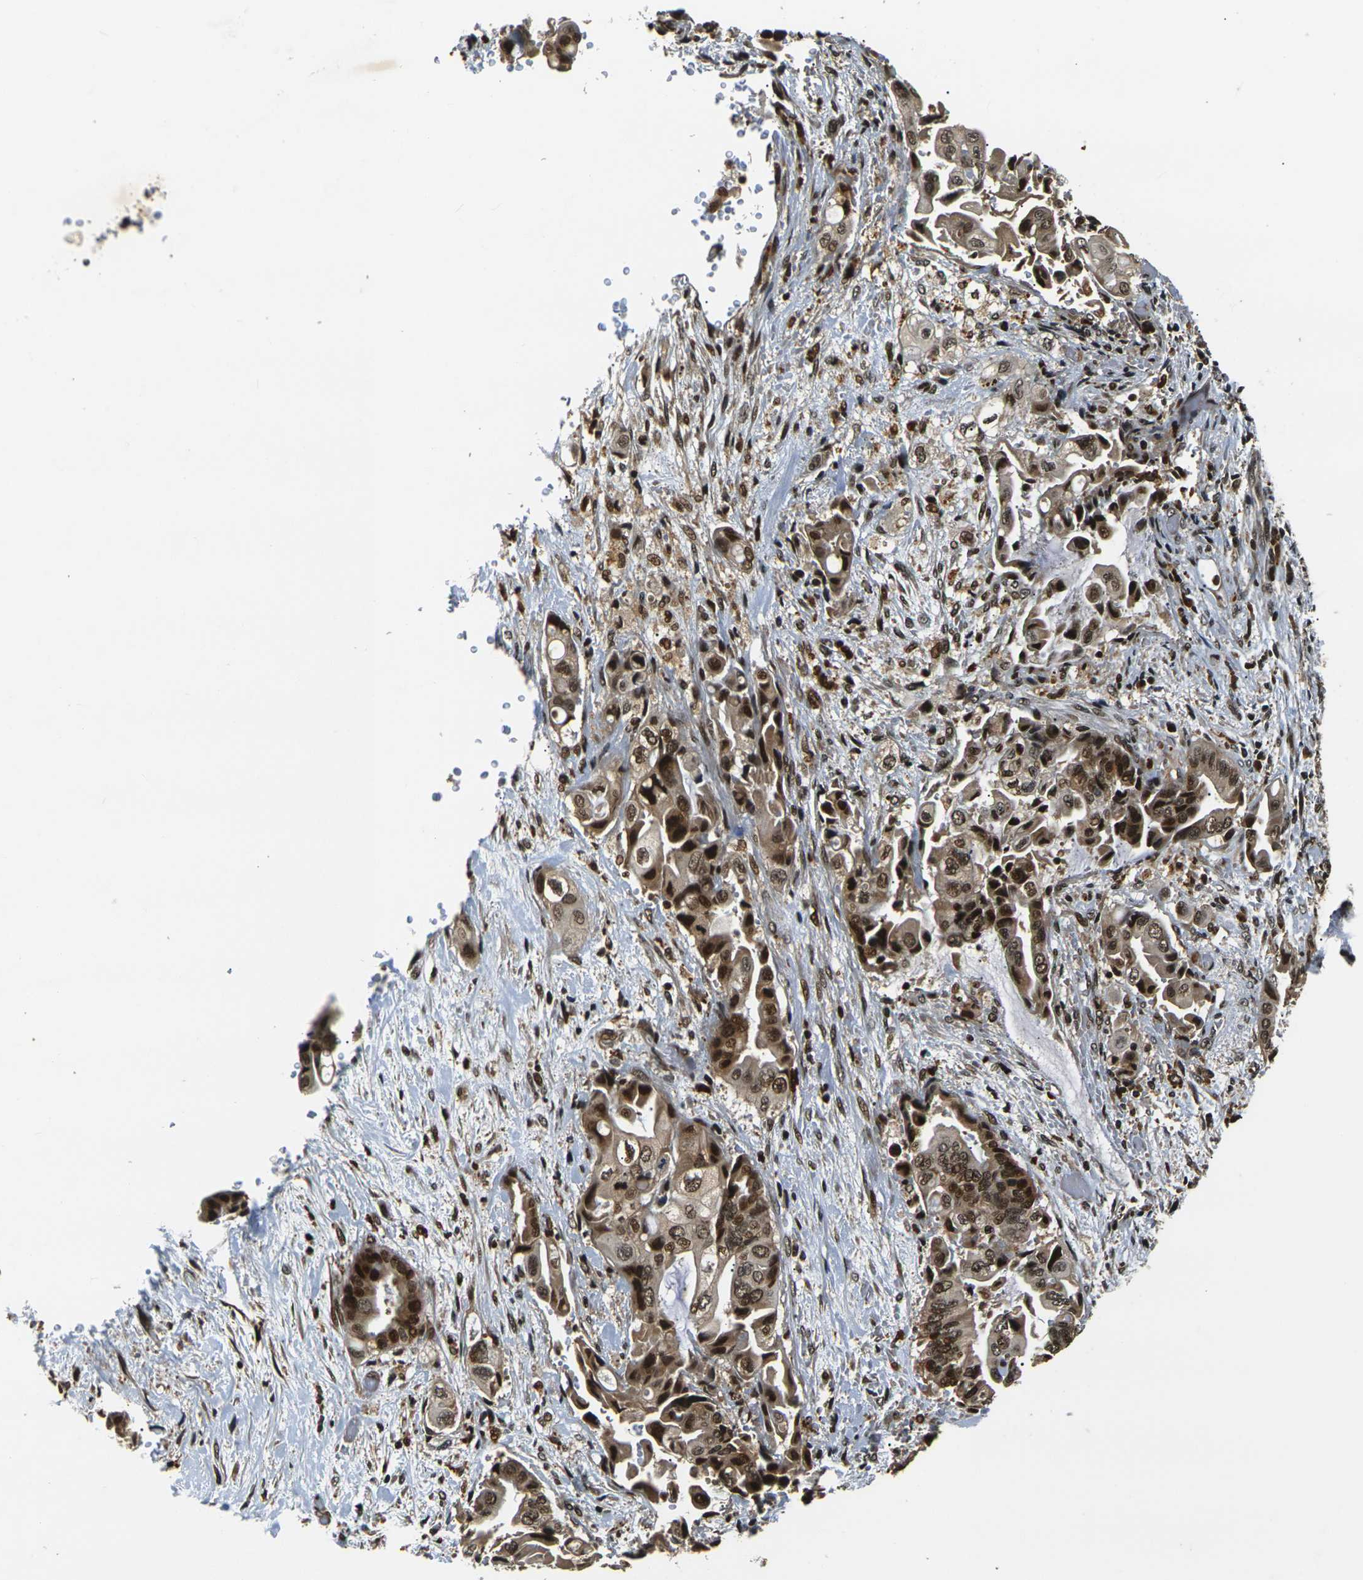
{"staining": {"intensity": "strong", "quantity": ">75%", "location": "cytoplasmic/membranous,nuclear"}, "tissue": "liver cancer", "cell_type": "Tumor cells", "image_type": "cancer", "snomed": [{"axis": "morphology", "description": "Cholangiocarcinoma"}, {"axis": "topography", "description": "Liver"}], "caption": "This is a micrograph of IHC staining of liver cancer, which shows strong staining in the cytoplasmic/membranous and nuclear of tumor cells.", "gene": "ACTL6A", "patient": {"sex": "female", "age": 61}}